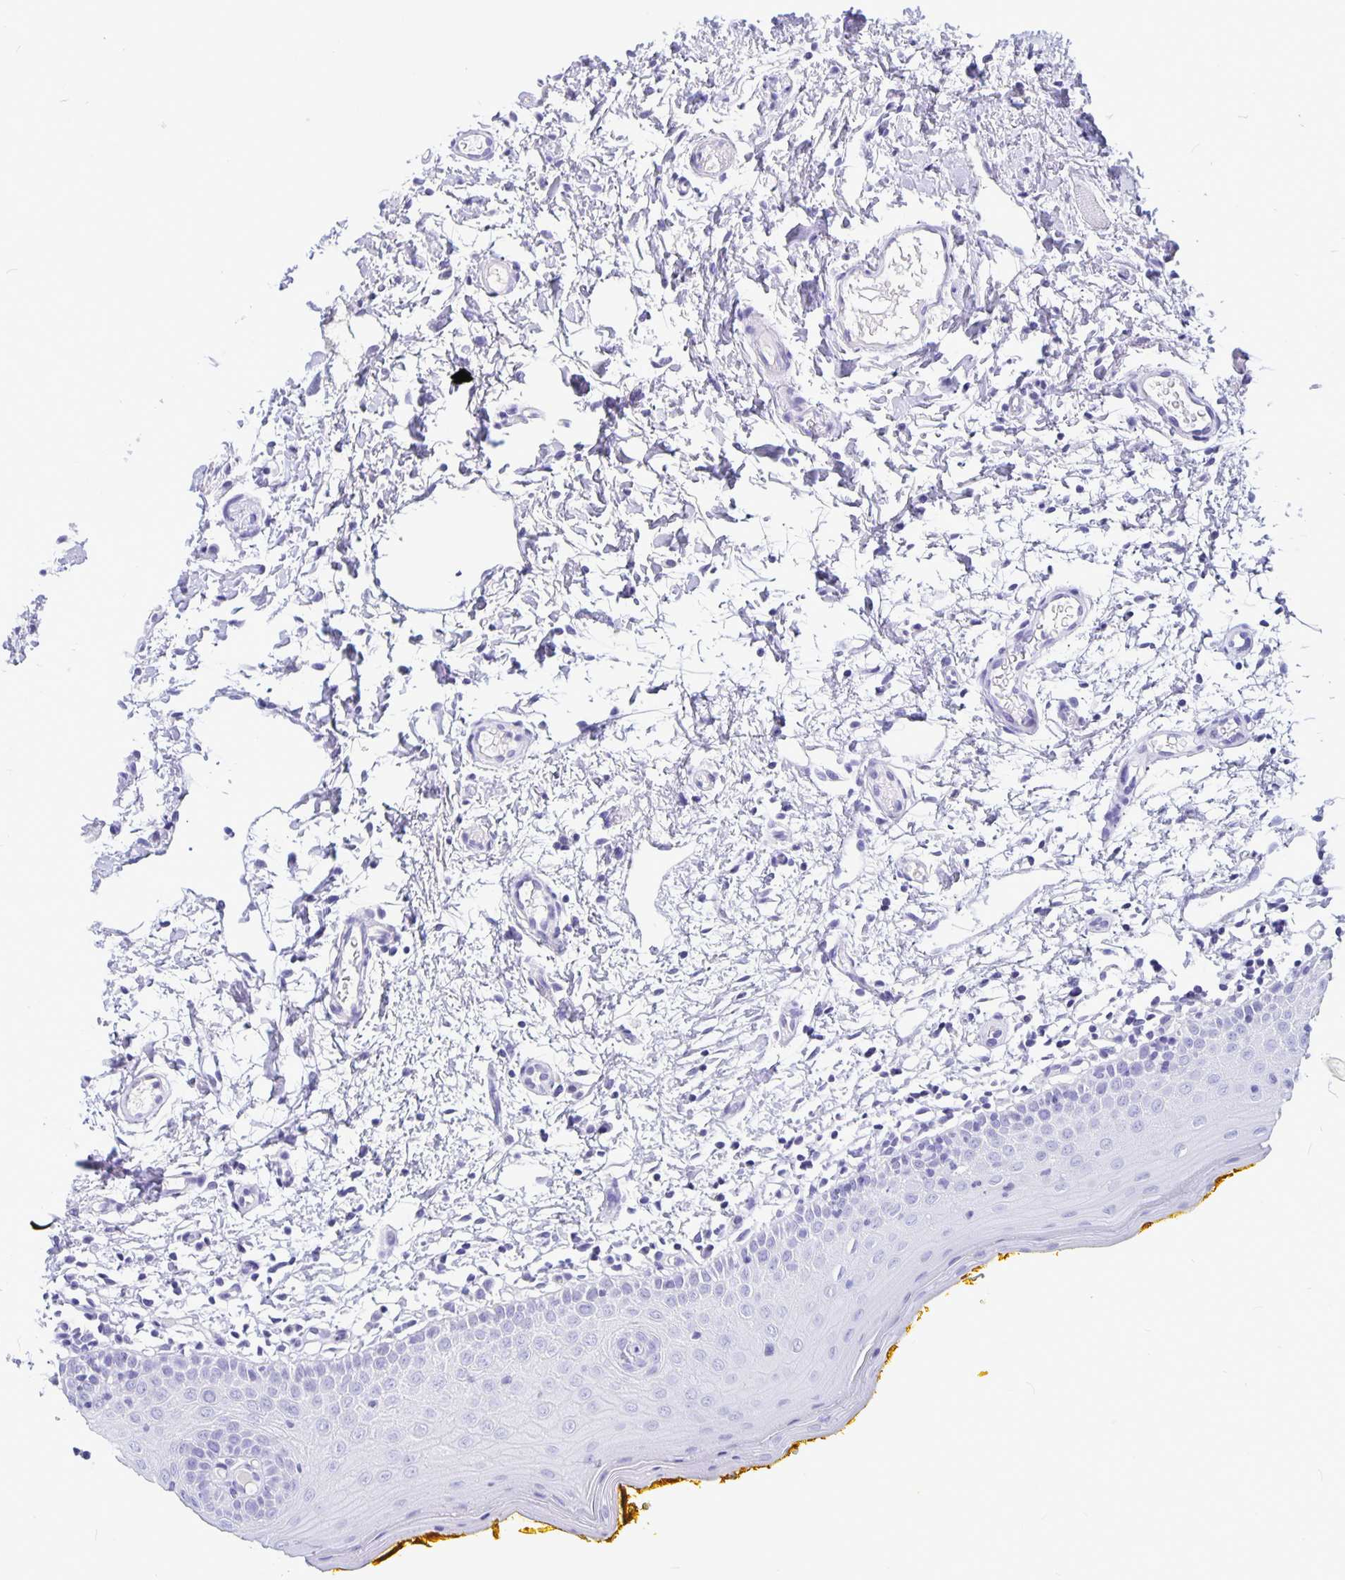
{"staining": {"intensity": "negative", "quantity": "none", "location": "none"}, "tissue": "oral mucosa", "cell_type": "Squamous epithelial cells", "image_type": "normal", "snomed": [{"axis": "morphology", "description": "Normal tissue, NOS"}, {"axis": "topography", "description": "Oral tissue"}, {"axis": "topography", "description": "Tounge, NOS"}], "caption": "Immunohistochemistry photomicrograph of benign oral mucosa stained for a protein (brown), which displays no positivity in squamous epithelial cells.", "gene": "BPIFA3", "patient": {"sex": "female", "age": 58}}